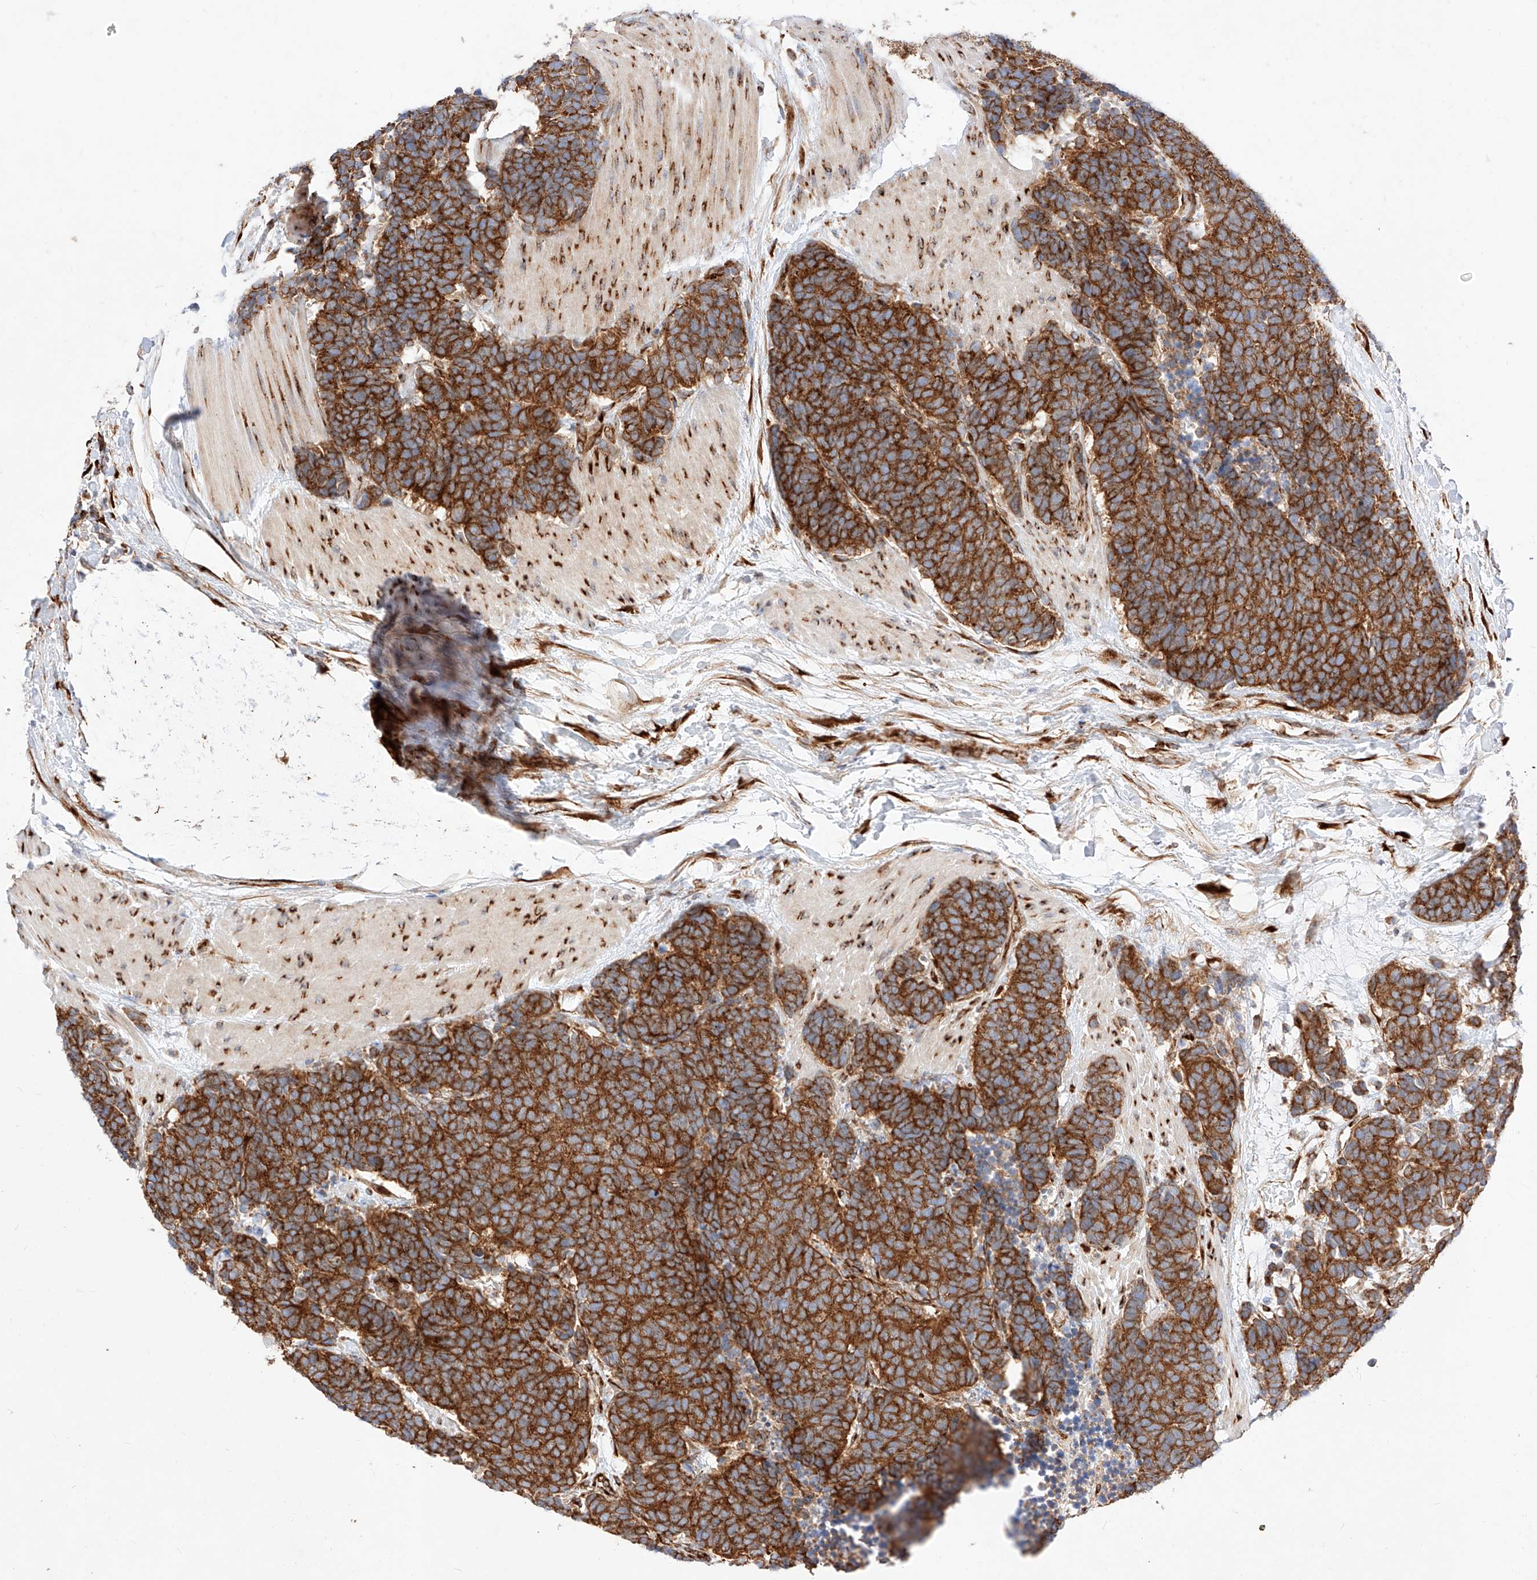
{"staining": {"intensity": "strong", "quantity": ">75%", "location": "cytoplasmic/membranous"}, "tissue": "carcinoid", "cell_type": "Tumor cells", "image_type": "cancer", "snomed": [{"axis": "morphology", "description": "Carcinoma, NOS"}, {"axis": "morphology", "description": "Carcinoid, malignant, NOS"}, {"axis": "topography", "description": "Urinary bladder"}], "caption": "A micrograph showing strong cytoplasmic/membranous positivity in approximately >75% of tumor cells in carcinoid, as visualized by brown immunohistochemical staining.", "gene": "CSGALNACT2", "patient": {"sex": "male", "age": 57}}